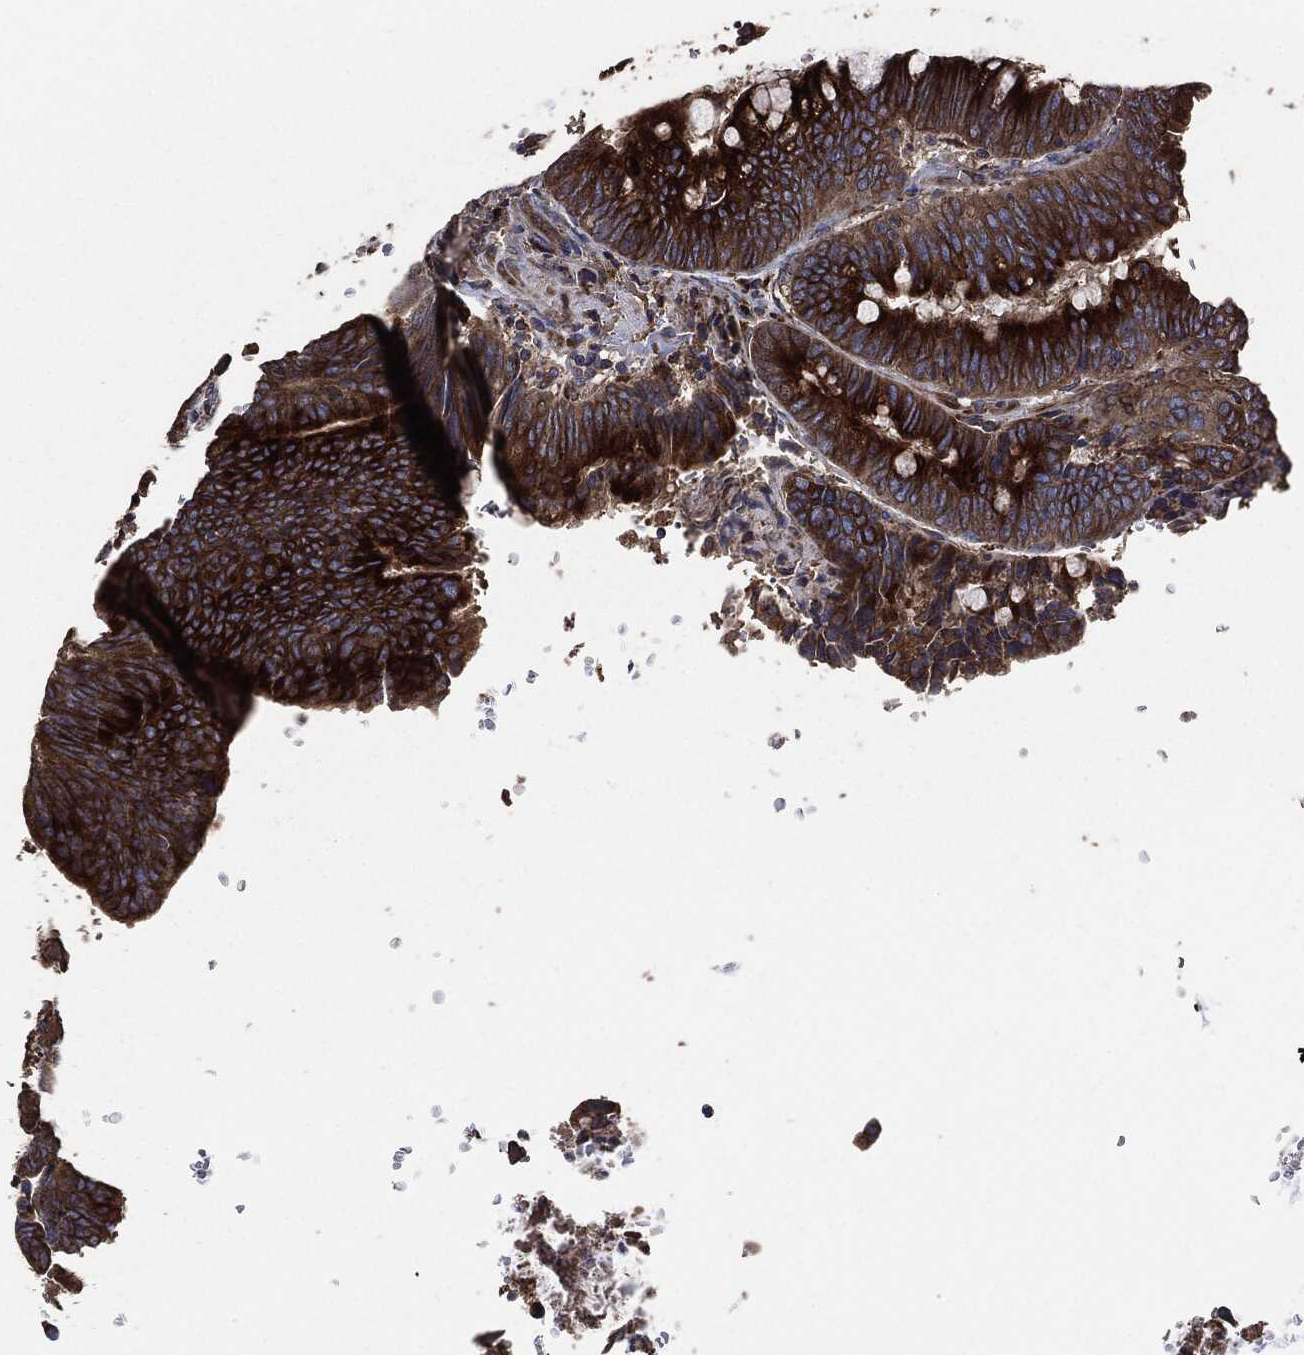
{"staining": {"intensity": "strong", "quantity": "25%-75%", "location": "cytoplasmic/membranous"}, "tissue": "colorectal cancer", "cell_type": "Tumor cells", "image_type": "cancer", "snomed": [{"axis": "morphology", "description": "Normal tissue, NOS"}, {"axis": "morphology", "description": "Adenocarcinoma, NOS"}, {"axis": "topography", "description": "Rectum"}], "caption": "There is high levels of strong cytoplasmic/membranous expression in tumor cells of adenocarcinoma (colorectal), as demonstrated by immunohistochemical staining (brown color).", "gene": "STK3", "patient": {"sex": "male", "age": 92}}